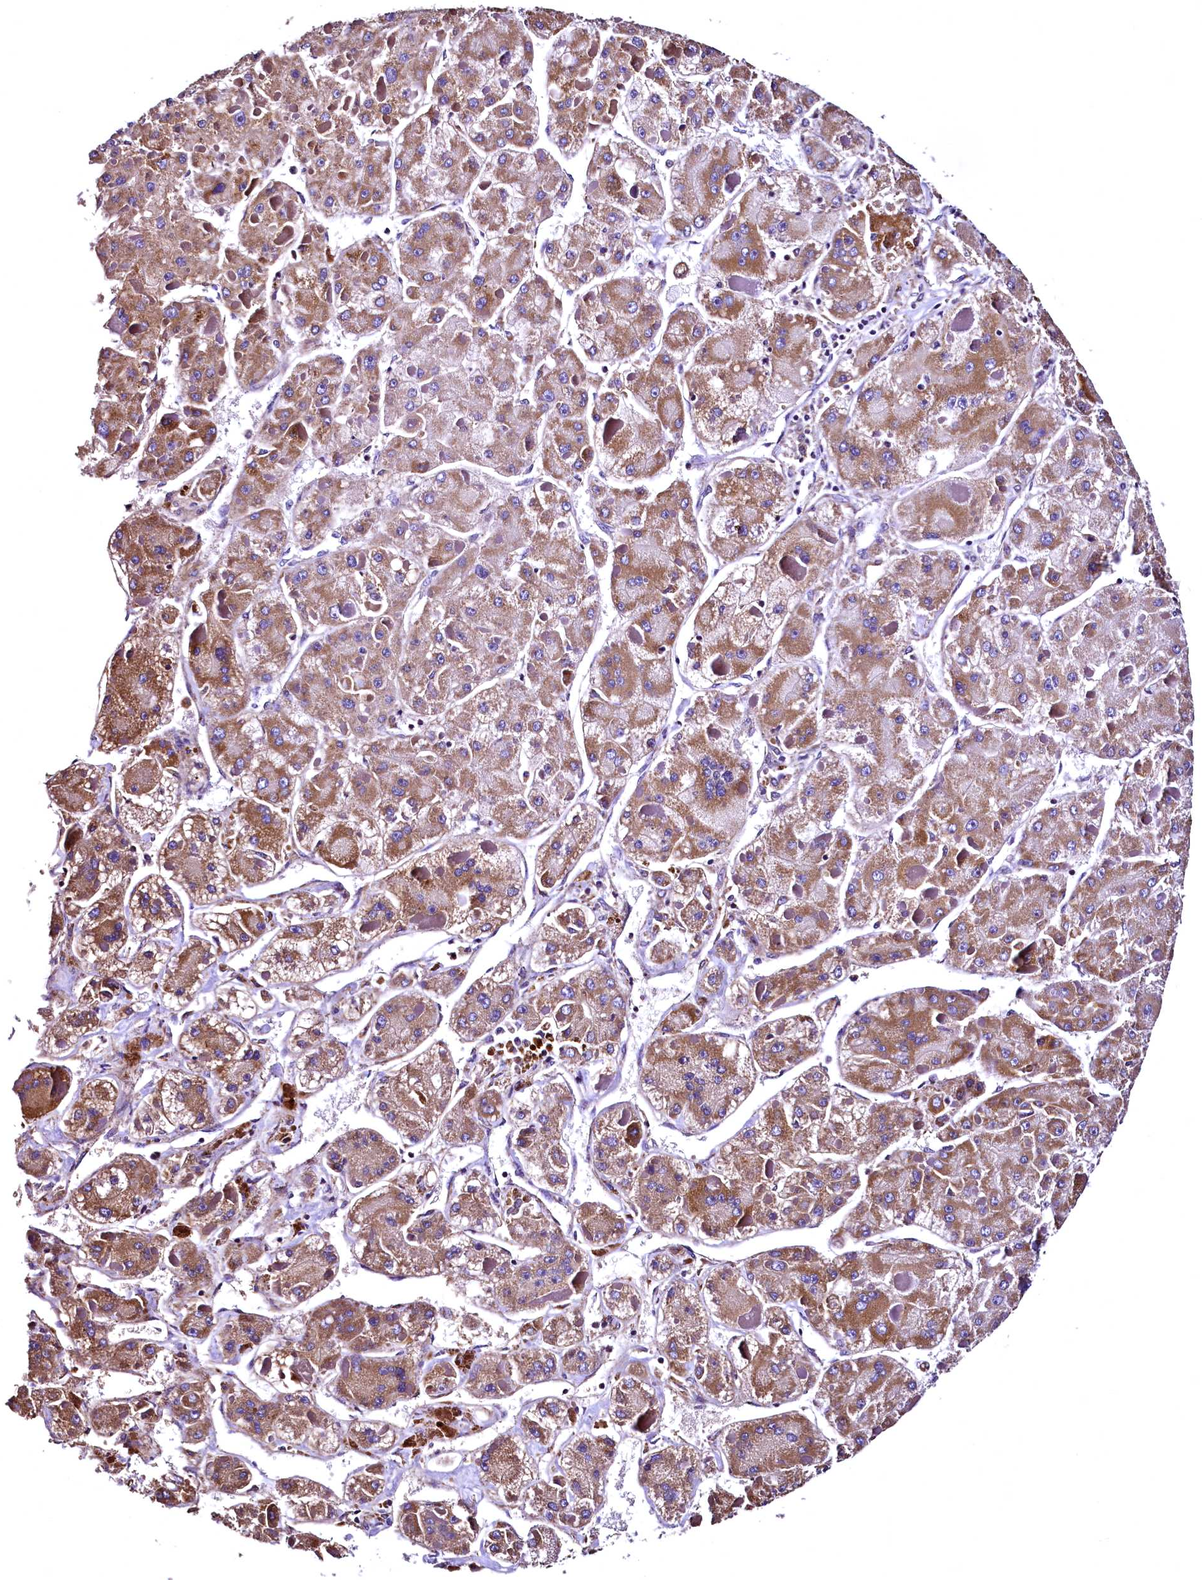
{"staining": {"intensity": "moderate", "quantity": ">75%", "location": "cytoplasmic/membranous"}, "tissue": "liver cancer", "cell_type": "Tumor cells", "image_type": "cancer", "snomed": [{"axis": "morphology", "description": "Carcinoma, Hepatocellular, NOS"}, {"axis": "topography", "description": "Liver"}], "caption": "Protein expression analysis of human liver cancer (hepatocellular carcinoma) reveals moderate cytoplasmic/membranous staining in approximately >75% of tumor cells. (brown staining indicates protein expression, while blue staining denotes nuclei).", "gene": "LRSAM1", "patient": {"sex": "female", "age": 73}}